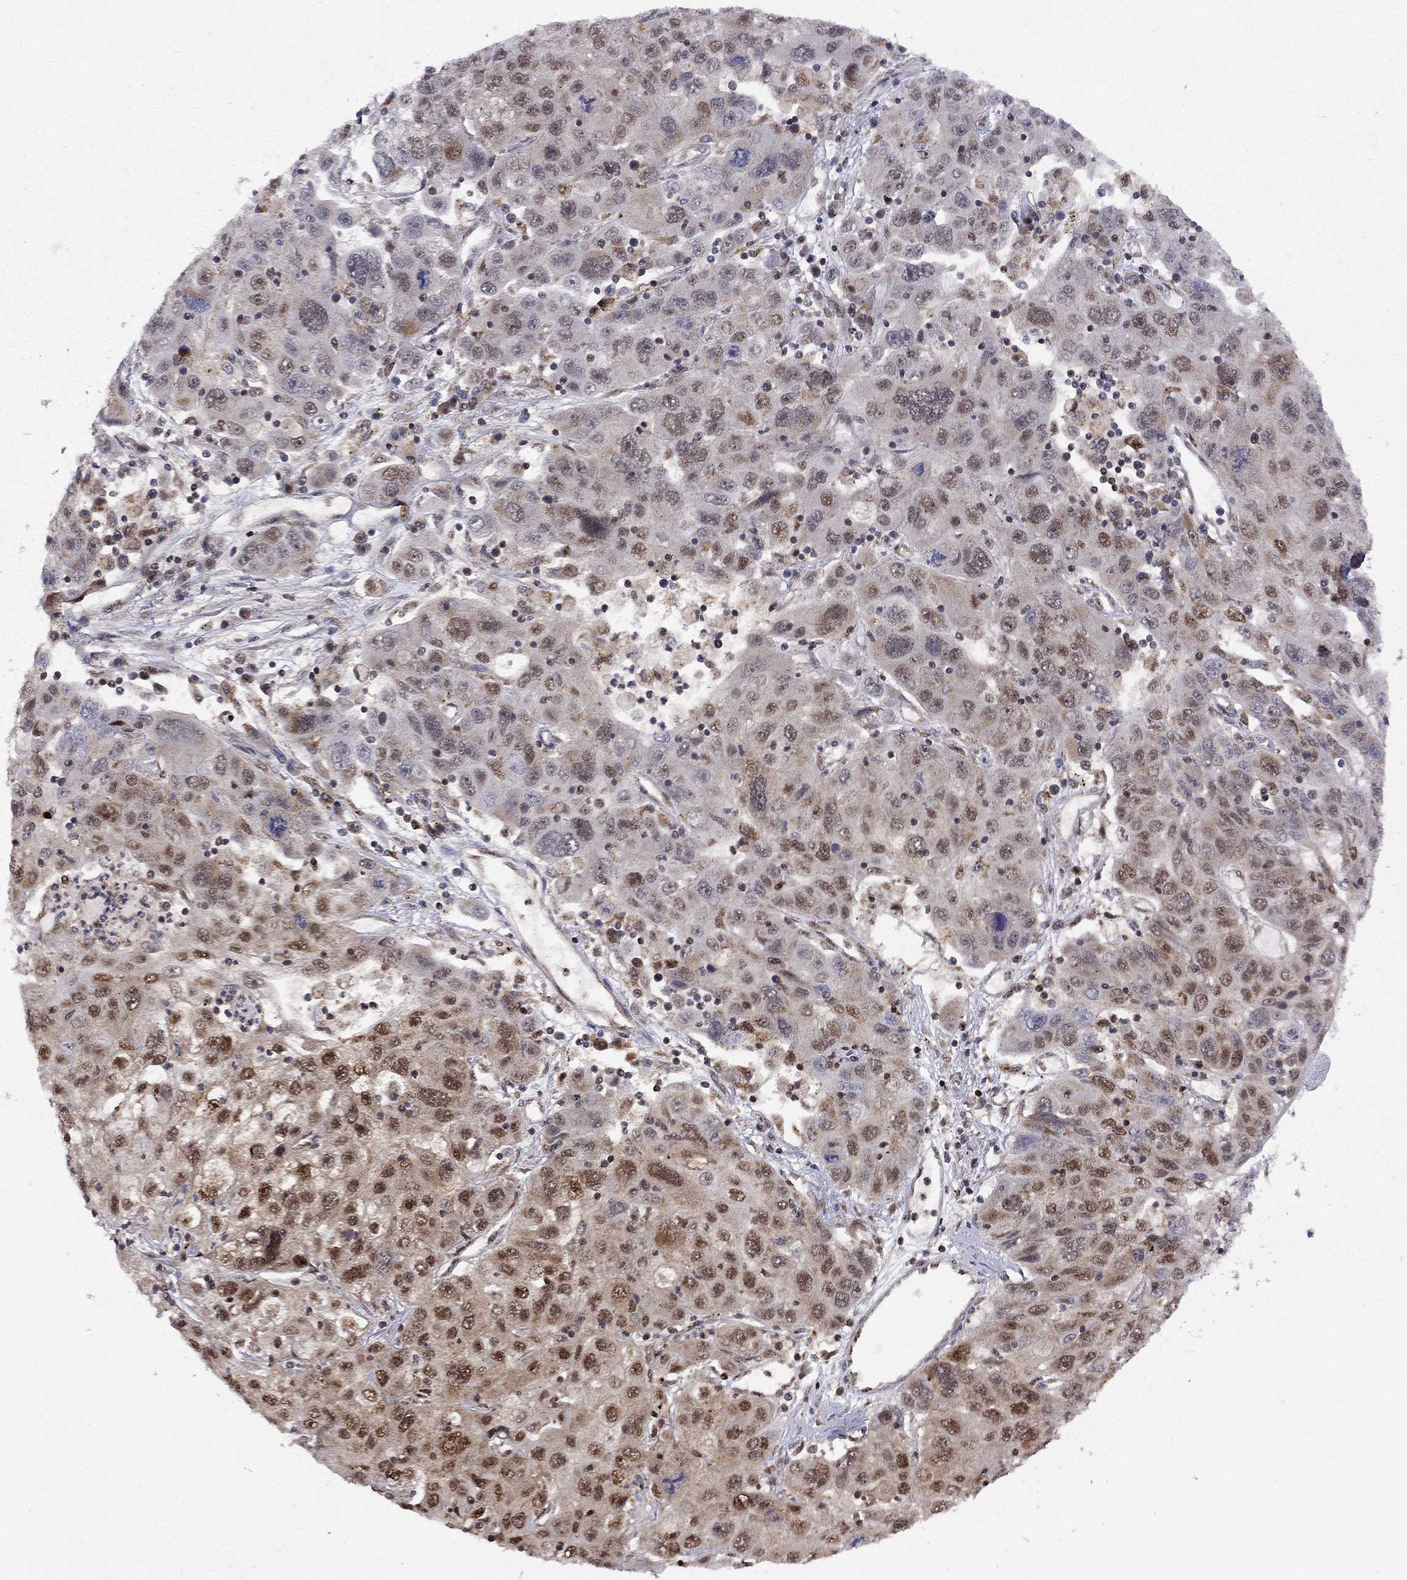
{"staining": {"intensity": "strong", "quantity": "<25%", "location": "cytoplasmic/membranous,nuclear"}, "tissue": "stomach cancer", "cell_type": "Tumor cells", "image_type": "cancer", "snomed": [{"axis": "morphology", "description": "Adenocarcinoma, NOS"}, {"axis": "topography", "description": "Stomach"}], "caption": "Adenocarcinoma (stomach) stained with DAB (3,3'-diaminobenzidine) IHC exhibits medium levels of strong cytoplasmic/membranous and nuclear expression in approximately <25% of tumor cells.", "gene": "ELOB", "patient": {"sex": "male", "age": 56}}